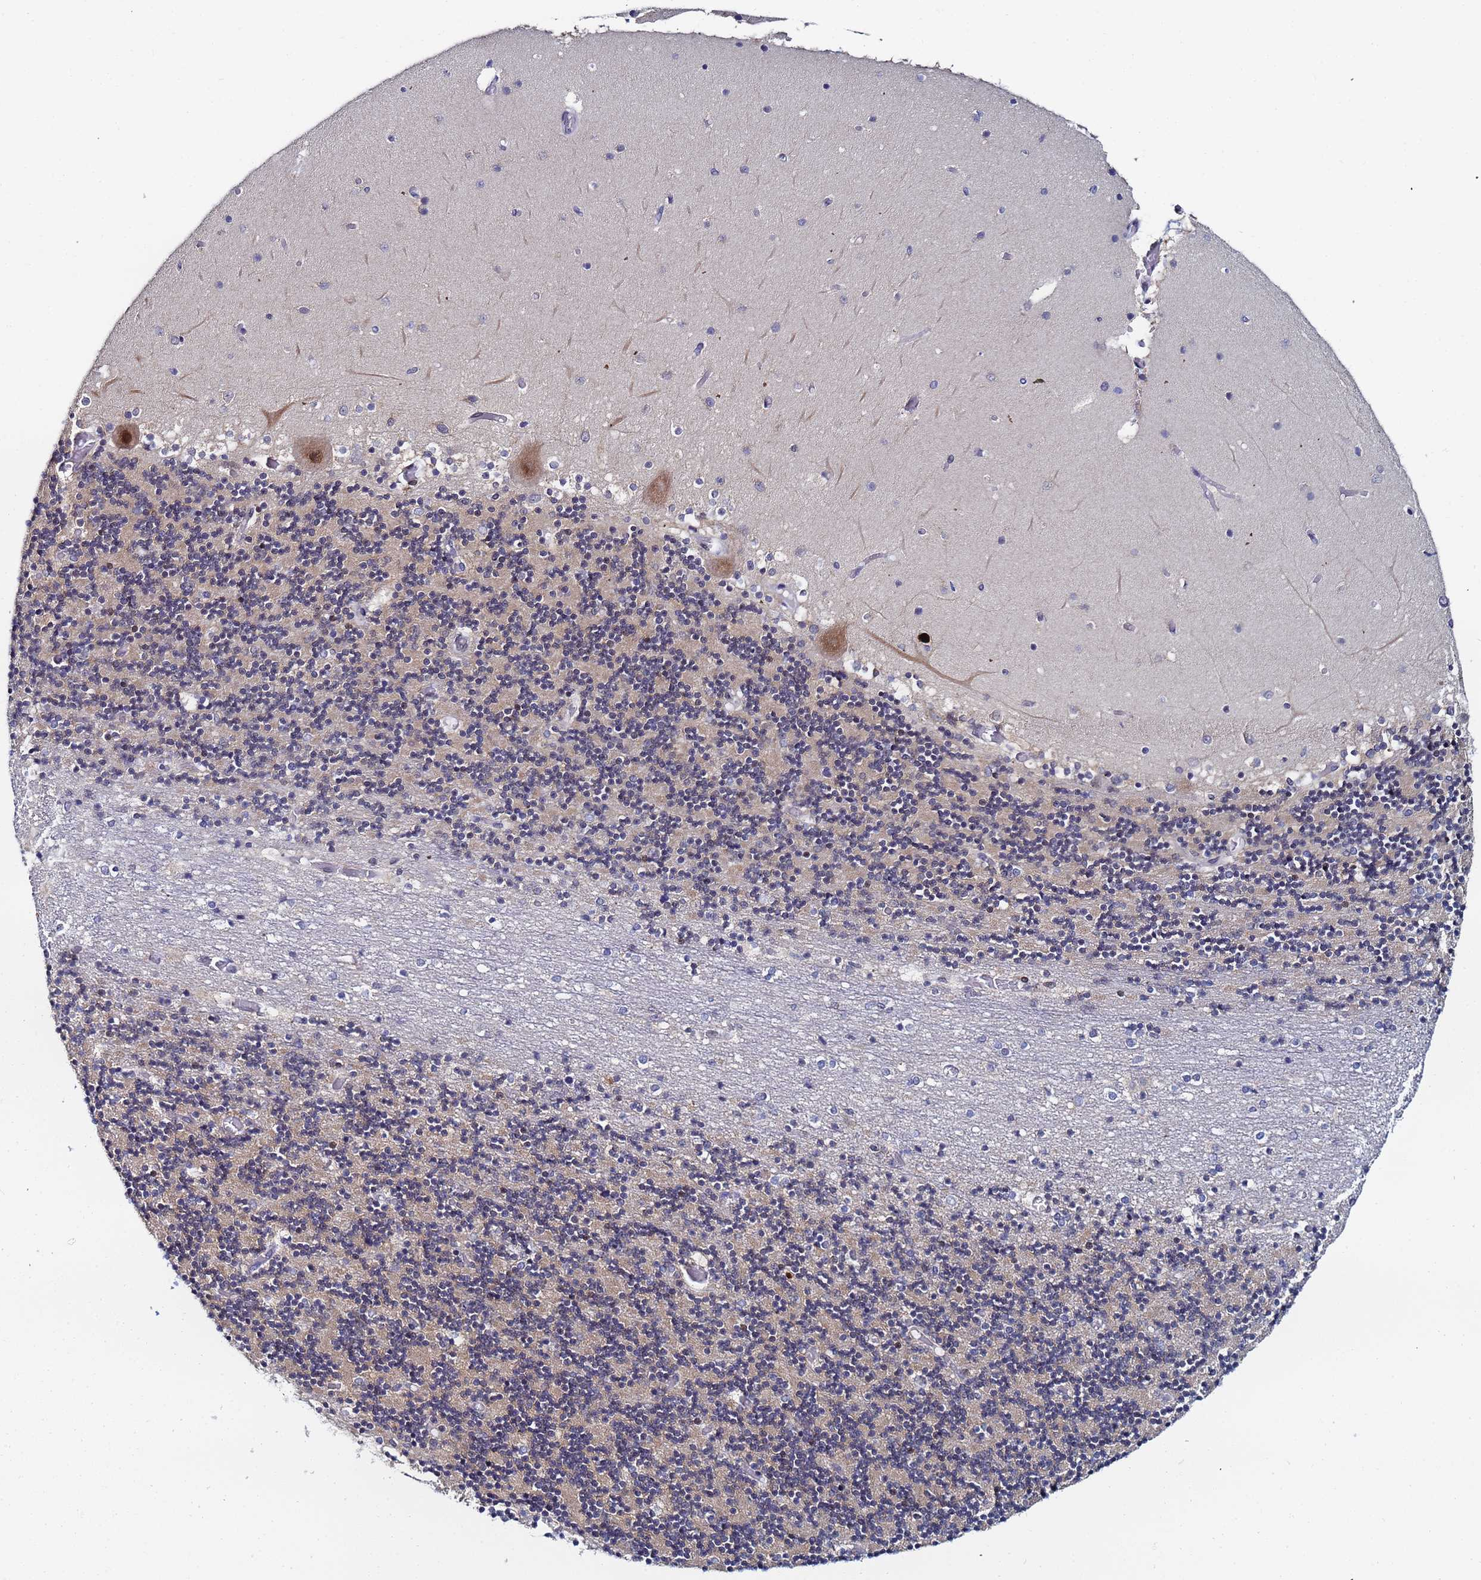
{"staining": {"intensity": "moderate", "quantity": "25%-75%", "location": "nuclear"}, "tissue": "cerebellum", "cell_type": "Cells in granular layer", "image_type": "normal", "snomed": [{"axis": "morphology", "description": "Normal tissue, NOS"}, {"axis": "topography", "description": "Cerebellum"}], "caption": "Approximately 25%-75% of cells in granular layer in benign cerebellum exhibit moderate nuclear protein positivity as visualized by brown immunohistochemical staining.", "gene": "MTCL1", "patient": {"sex": "female", "age": 28}}